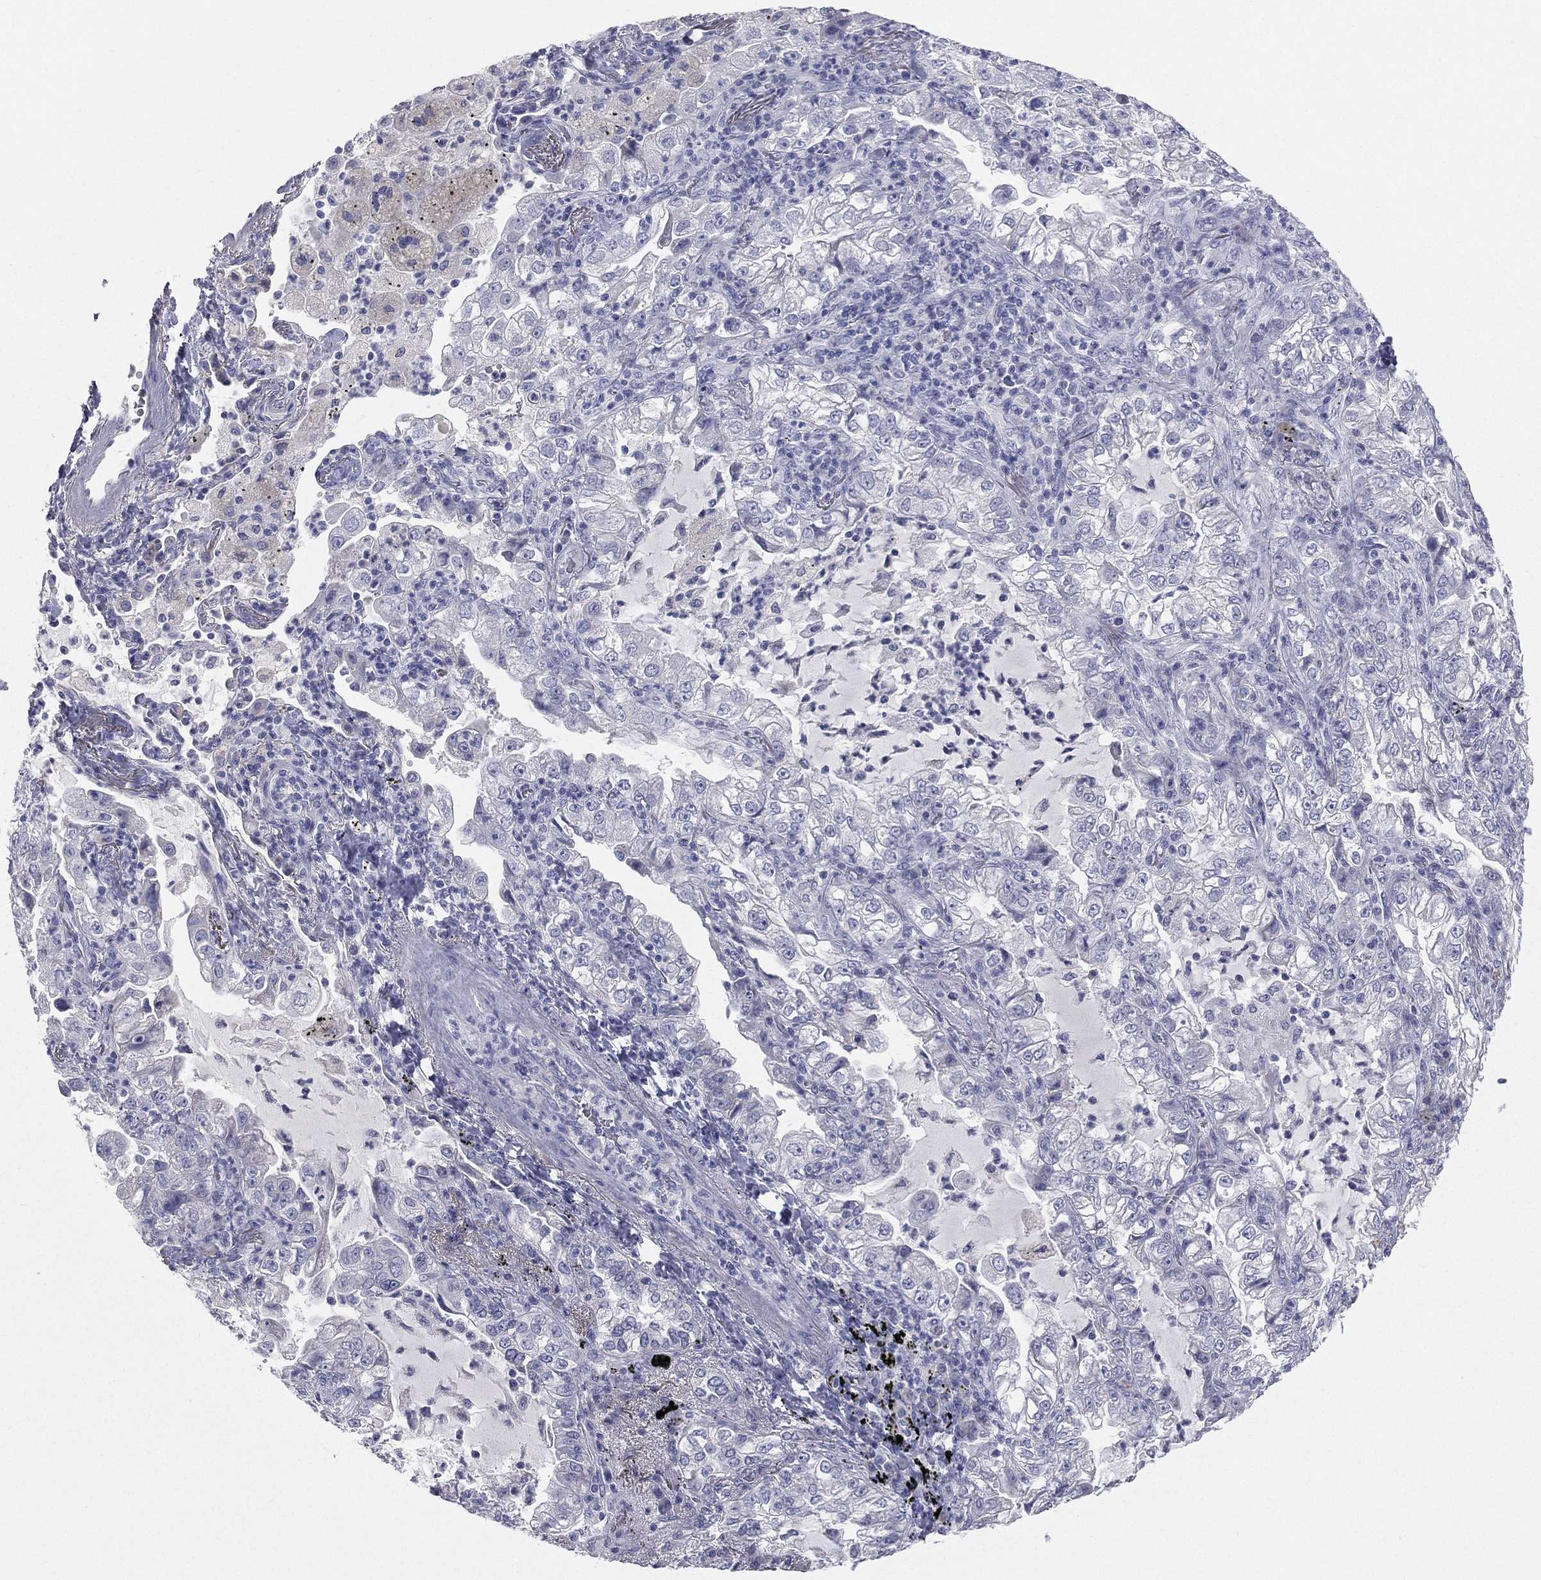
{"staining": {"intensity": "negative", "quantity": "none", "location": "none"}, "tissue": "lung cancer", "cell_type": "Tumor cells", "image_type": "cancer", "snomed": [{"axis": "morphology", "description": "Adenocarcinoma, NOS"}, {"axis": "topography", "description": "Lung"}], "caption": "Tumor cells show no significant protein expression in adenocarcinoma (lung).", "gene": "STK31", "patient": {"sex": "female", "age": 73}}